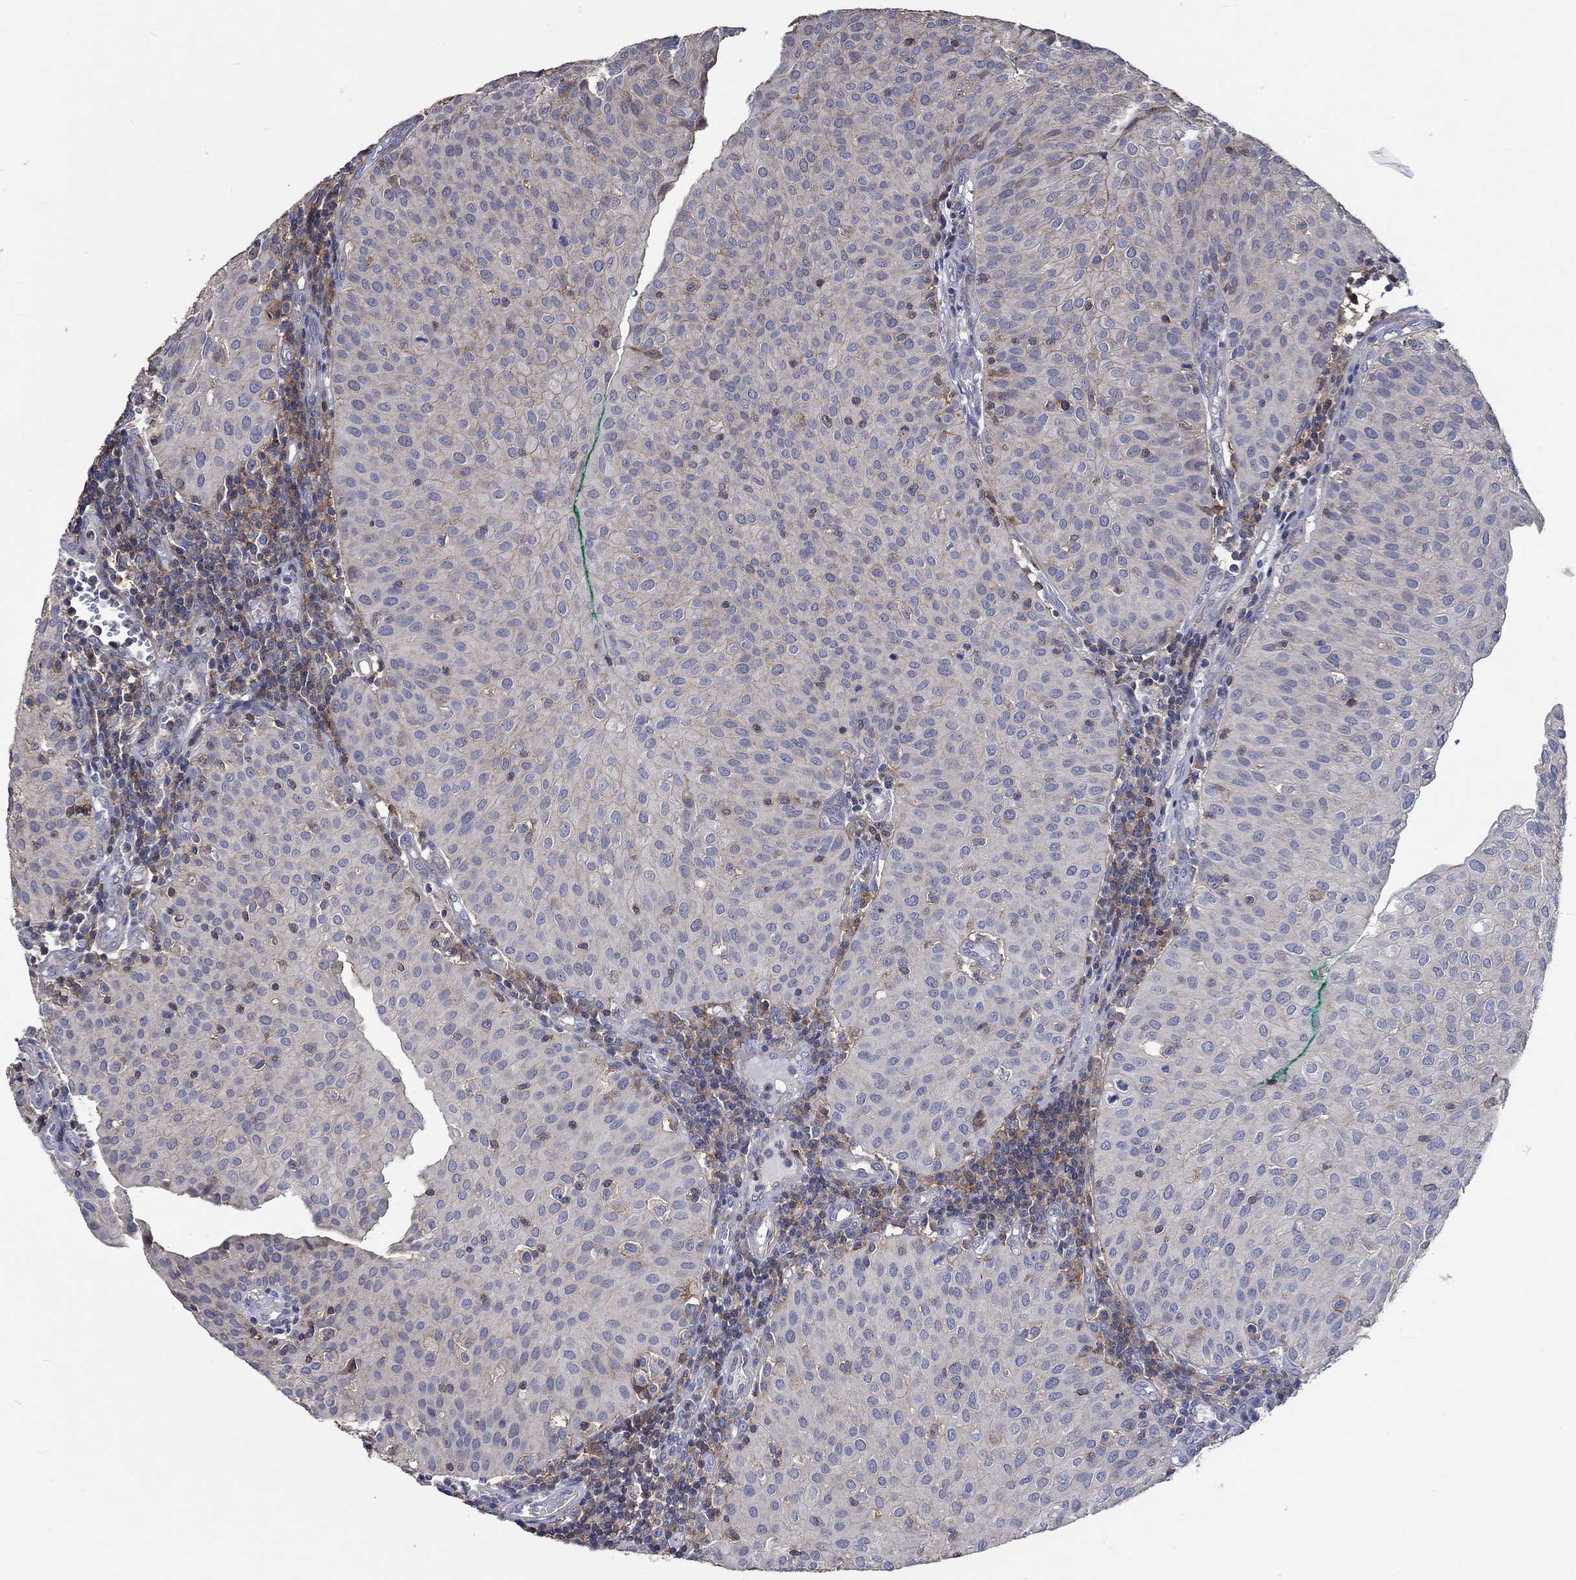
{"staining": {"intensity": "moderate", "quantity": "<25%", "location": "cytoplasmic/membranous"}, "tissue": "urothelial cancer", "cell_type": "Tumor cells", "image_type": "cancer", "snomed": [{"axis": "morphology", "description": "Urothelial carcinoma, Low grade"}, {"axis": "topography", "description": "Urinary bladder"}], "caption": "DAB immunohistochemical staining of urothelial cancer exhibits moderate cytoplasmic/membranous protein staining in about <25% of tumor cells.", "gene": "TNFAIP8L3", "patient": {"sex": "male", "age": 54}}